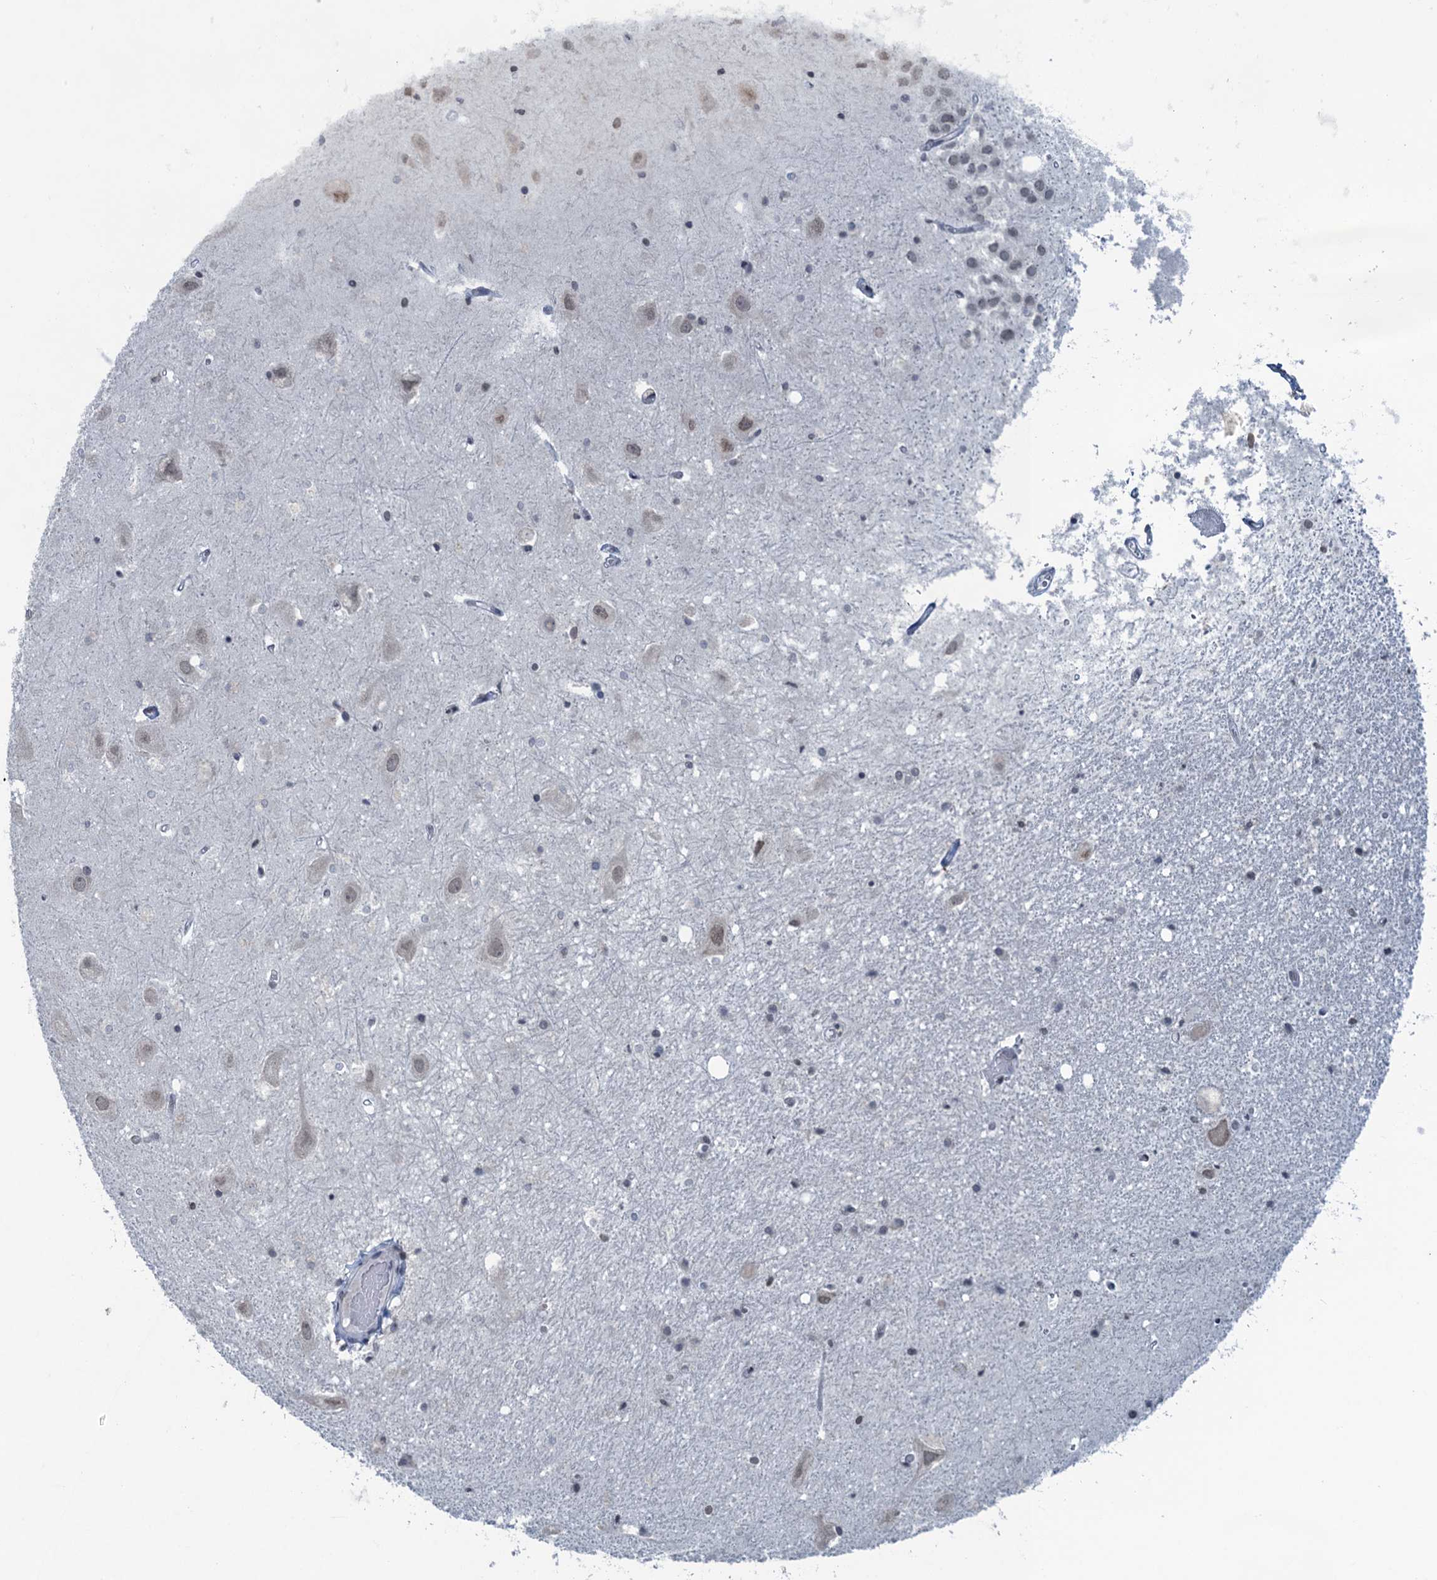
{"staining": {"intensity": "negative", "quantity": "none", "location": "none"}, "tissue": "hippocampus", "cell_type": "Glial cells", "image_type": "normal", "snomed": [{"axis": "morphology", "description": "Normal tissue, NOS"}, {"axis": "topography", "description": "Hippocampus"}], "caption": "Normal hippocampus was stained to show a protein in brown. There is no significant positivity in glial cells. (DAB (3,3'-diaminobenzidine) immunohistochemistry, high magnification).", "gene": "FYB1", "patient": {"sex": "female", "age": 52}}